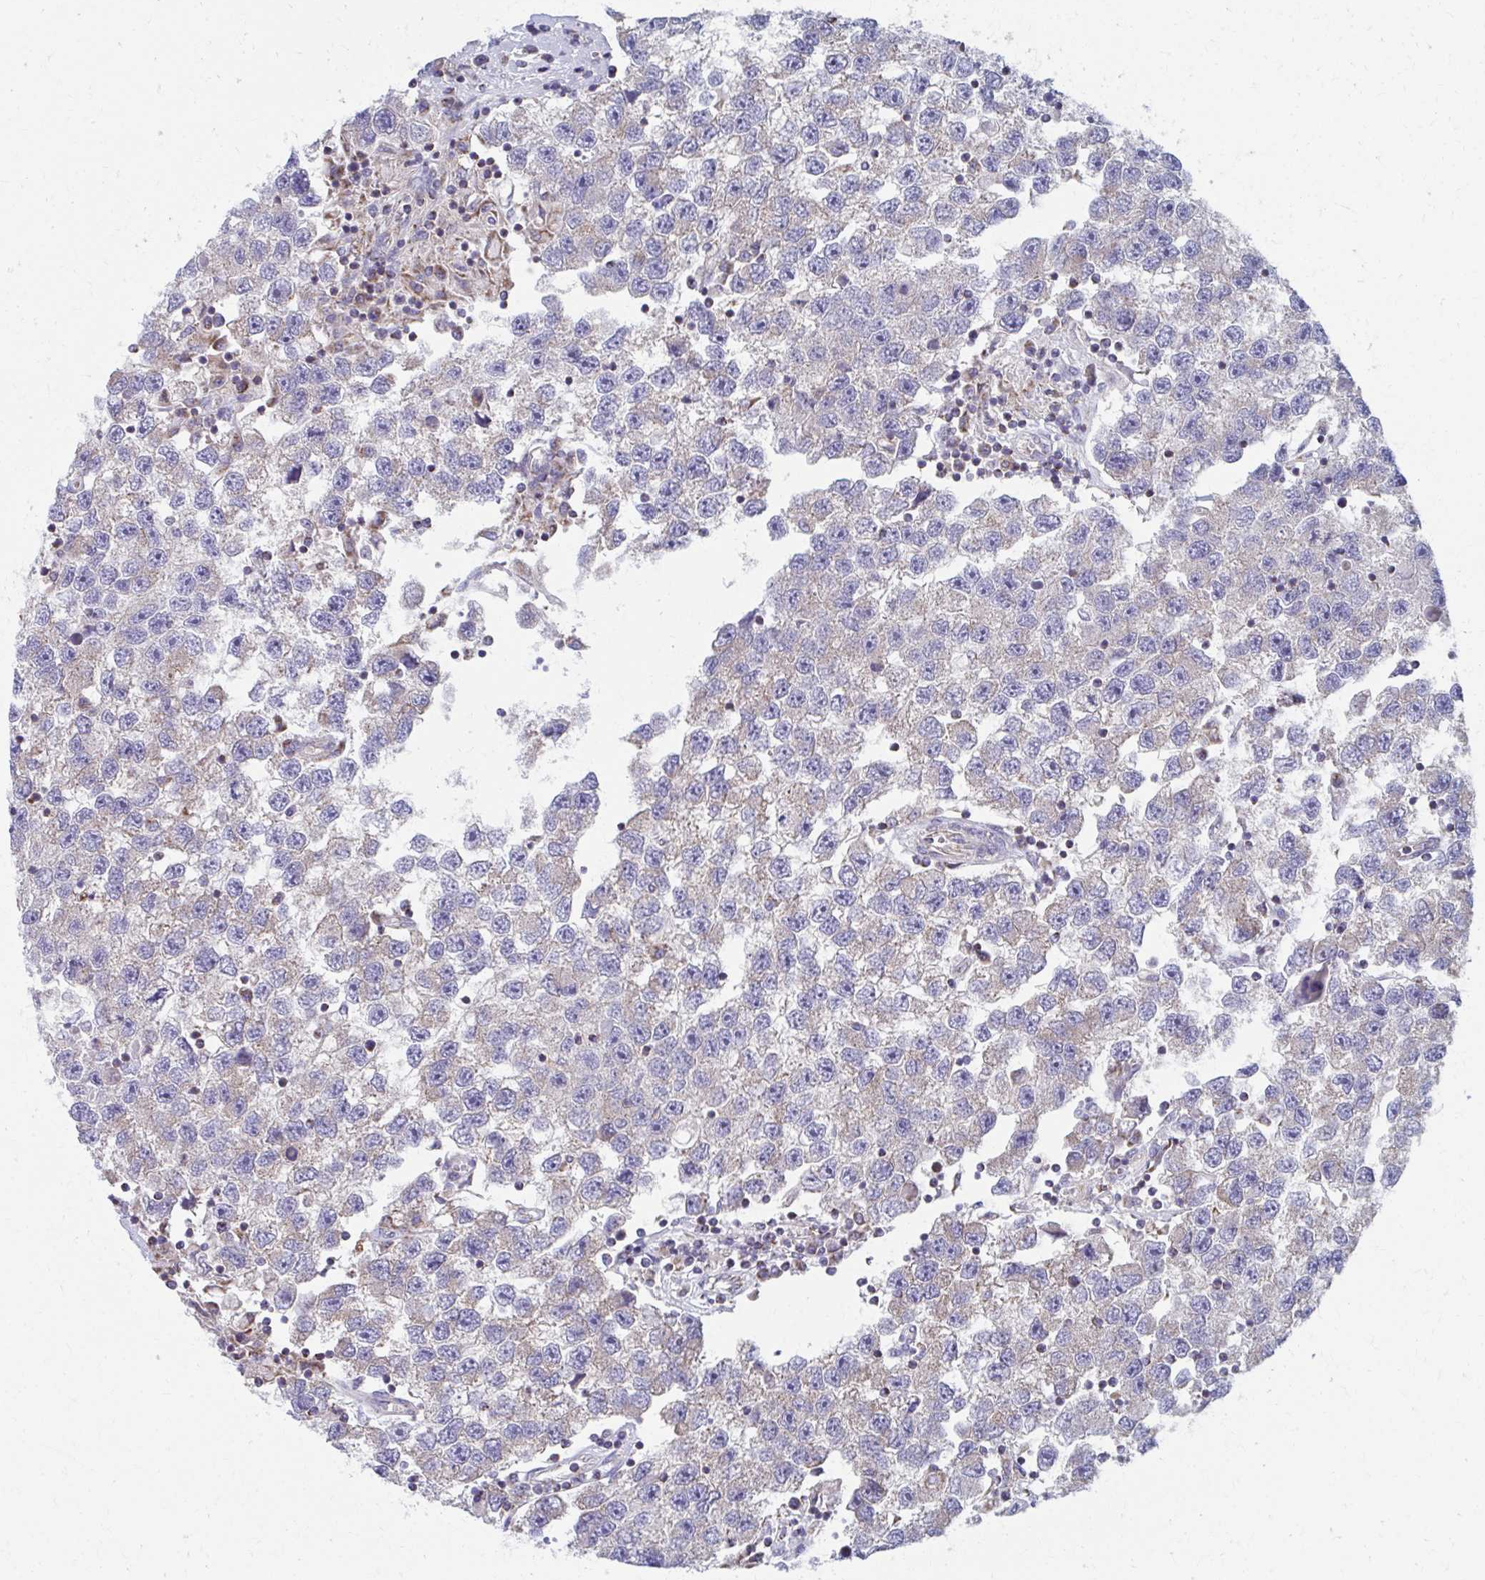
{"staining": {"intensity": "negative", "quantity": "none", "location": "none"}, "tissue": "testis cancer", "cell_type": "Tumor cells", "image_type": "cancer", "snomed": [{"axis": "morphology", "description": "Seminoma, NOS"}, {"axis": "topography", "description": "Testis"}], "caption": "DAB immunohistochemical staining of human seminoma (testis) exhibits no significant staining in tumor cells.", "gene": "RCC1L", "patient": {"sex": "male", "age": 26}}